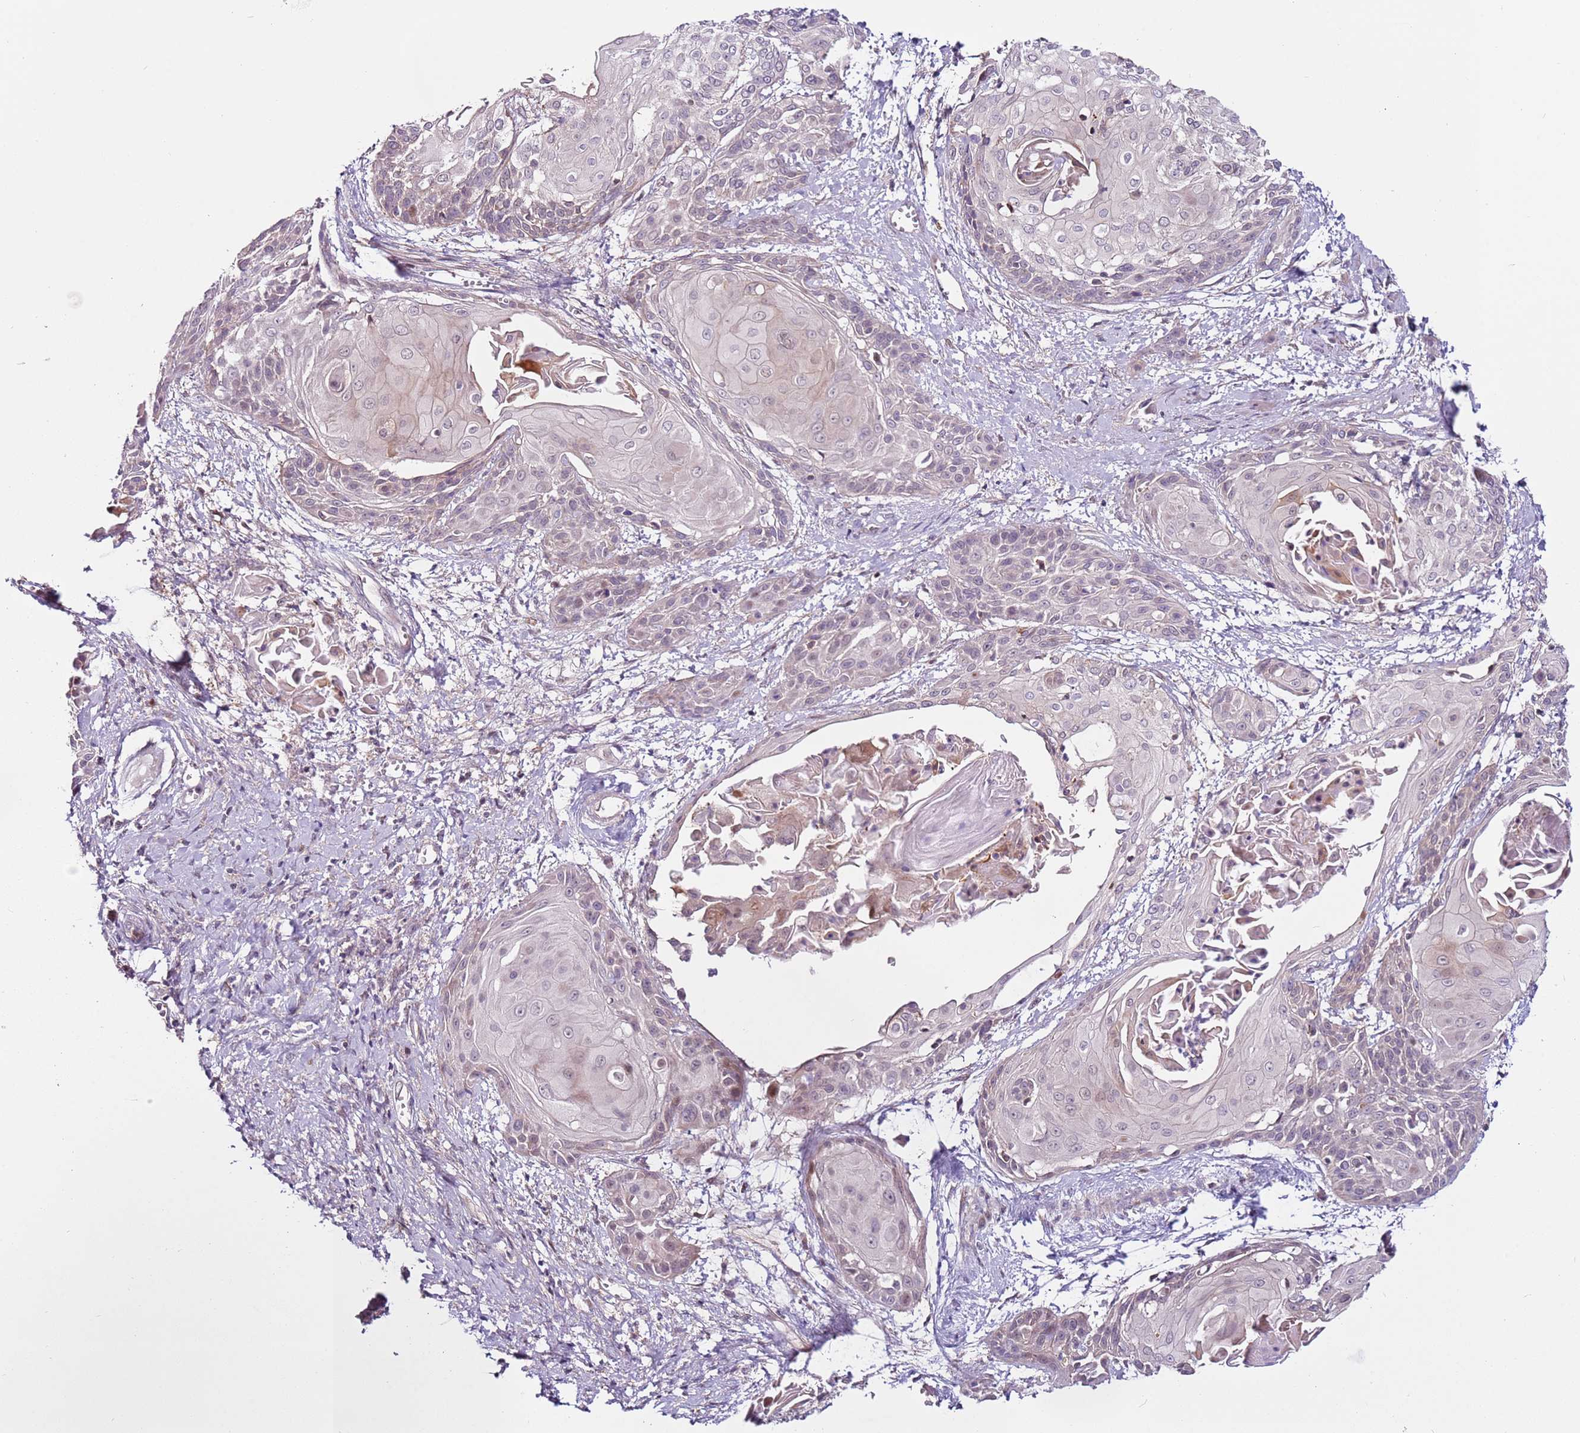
{"staining": {"intensity": "negative", "quantity": "none", "location": "none"}, "tissue": "cervical cancer", "cell_type": "Tumor cells", "image_type": "cancer", "snomed": [{"axis": "morphology", "description": "Squamous cell carcinoma, NOS"}, {"axis": "topography", "description": "Cervix"}], "caption": "The micrograph exhibits no staining of tumor cells in cervical cancer (squamous cell carcinoma).", "gene": "MTG2", "patient": {"sex": "female", "age": 57}}